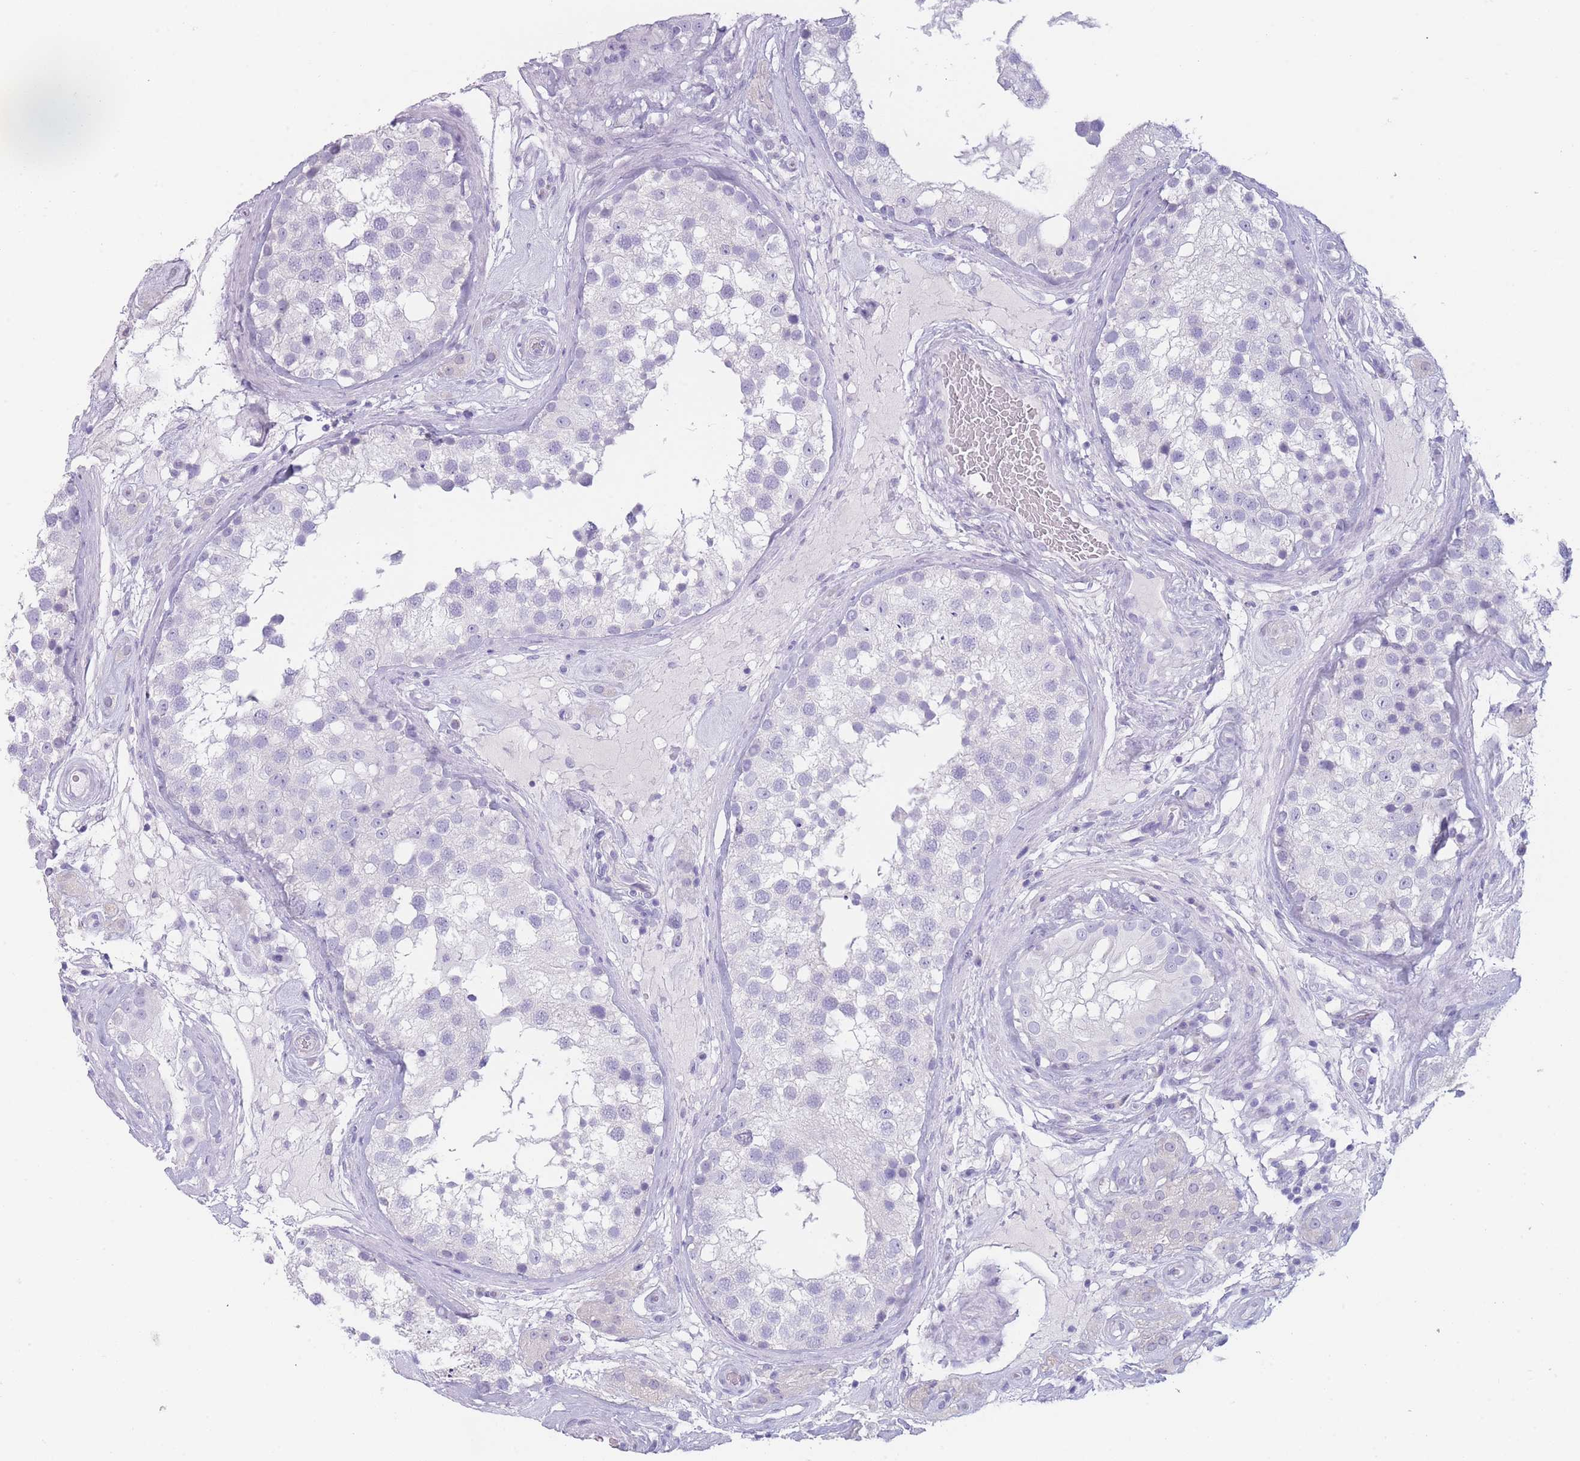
{"staining": {"intensity": "negative", "quantity": "none", "location": "none"}, "tissue": "testis", "cell_type": "Cells in seminiferous ducts", "image_type": "normal", "snomed": [{"axis": "morphology", "description": "Normal tissue, NOS"}, {"axis": "topography", "description": "Testis"}], "caption": "Protein analysis of benign testis shows no significant staining in cells in seminiferous ducts.", "gene": "ZNF627", "patient": {"sex": "male", "age": 46}}